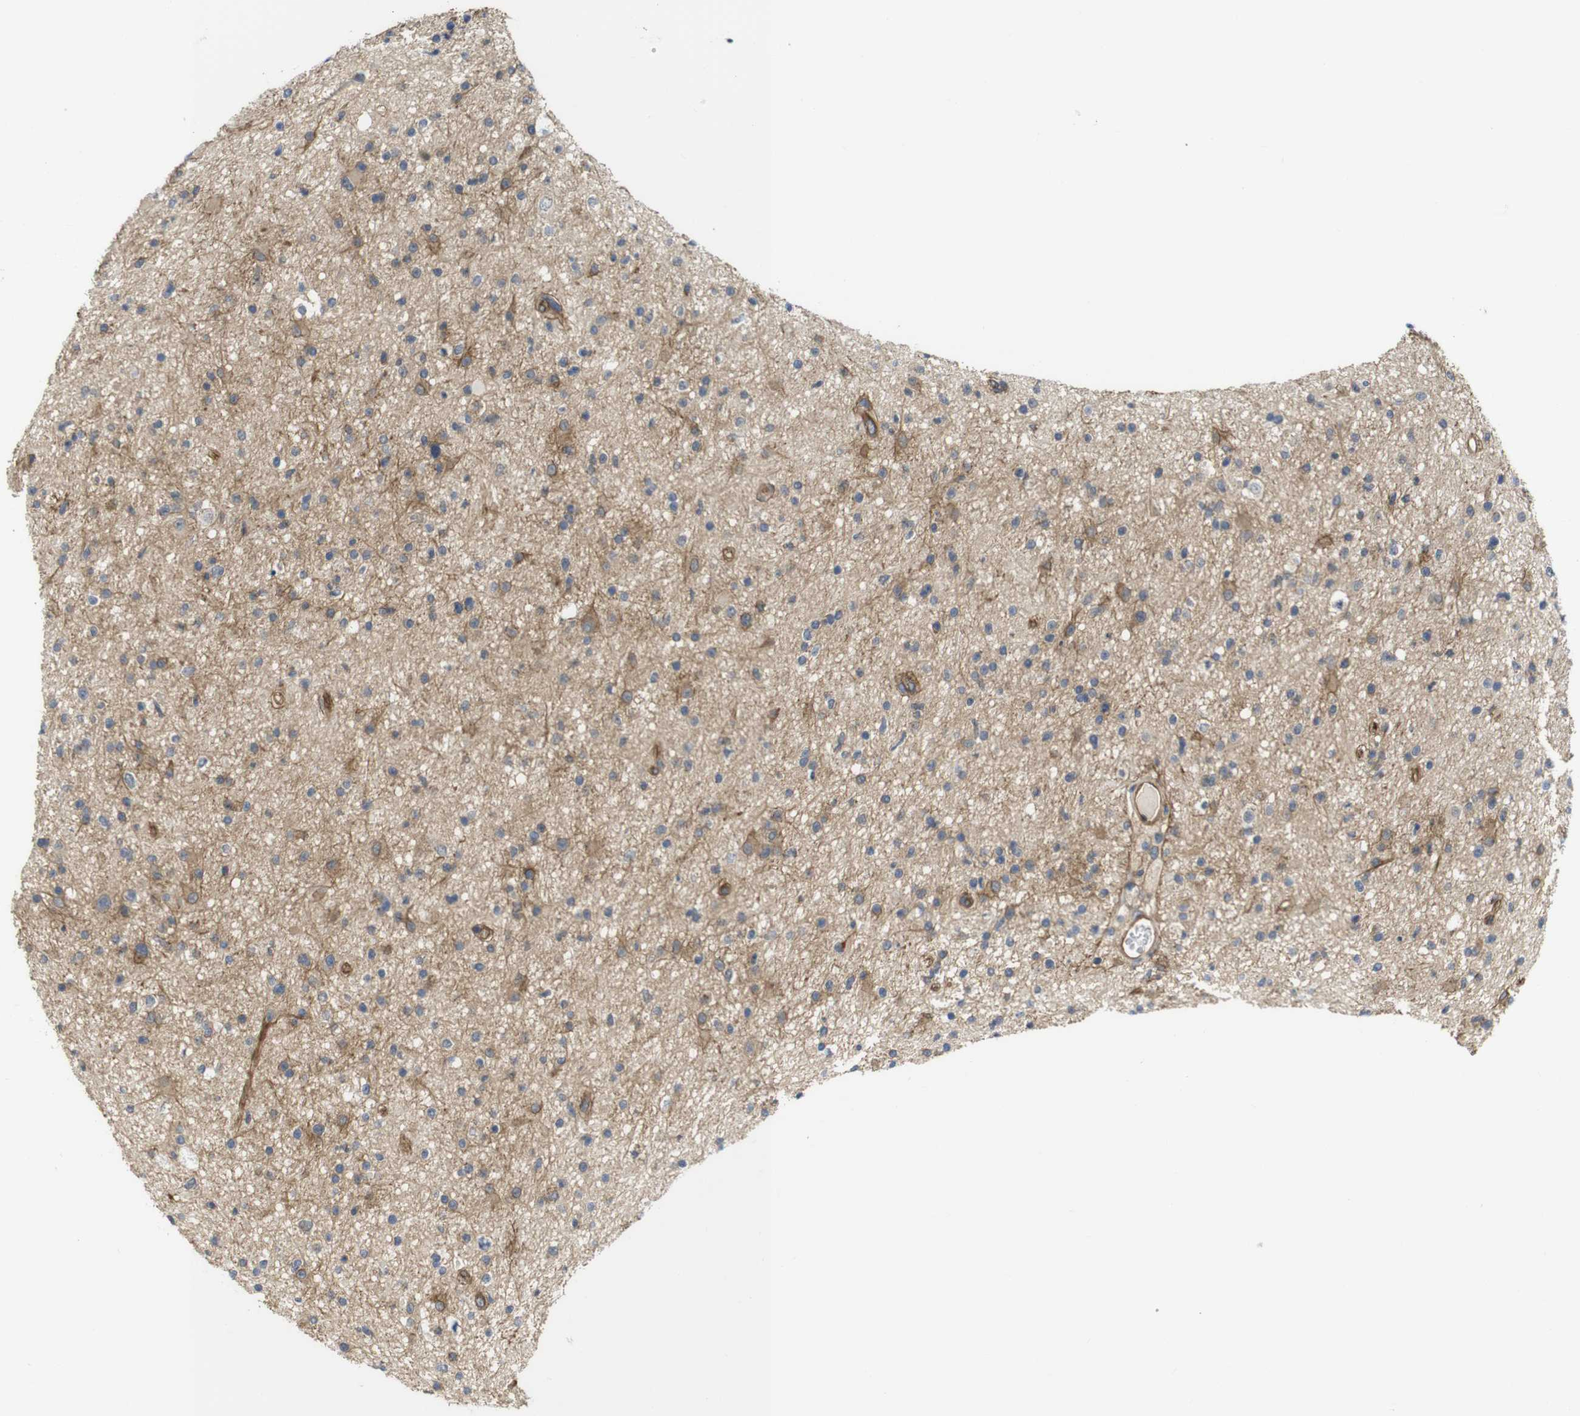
{"staining": {"intensity": "moderate", "quantity": "<25%", "location": "cytoplasmic/membranous"}, "tissue": "glioma", "cell_type": "Tumor cells", "image_type": "cancer", "snomed": [{"axis": "morphology", "description": "Glioma, malignant, High grade"}, {"axis": "topography", "description": "Brain"}], "caption": "Immunohistochemistry (DAB) staining of glioma shows moderate cytoplasmic/membranous protein expression in about <25% of tumor cells.", "gene": "ZDHHC5", "patient": {"sex": "male", "age": 33}}